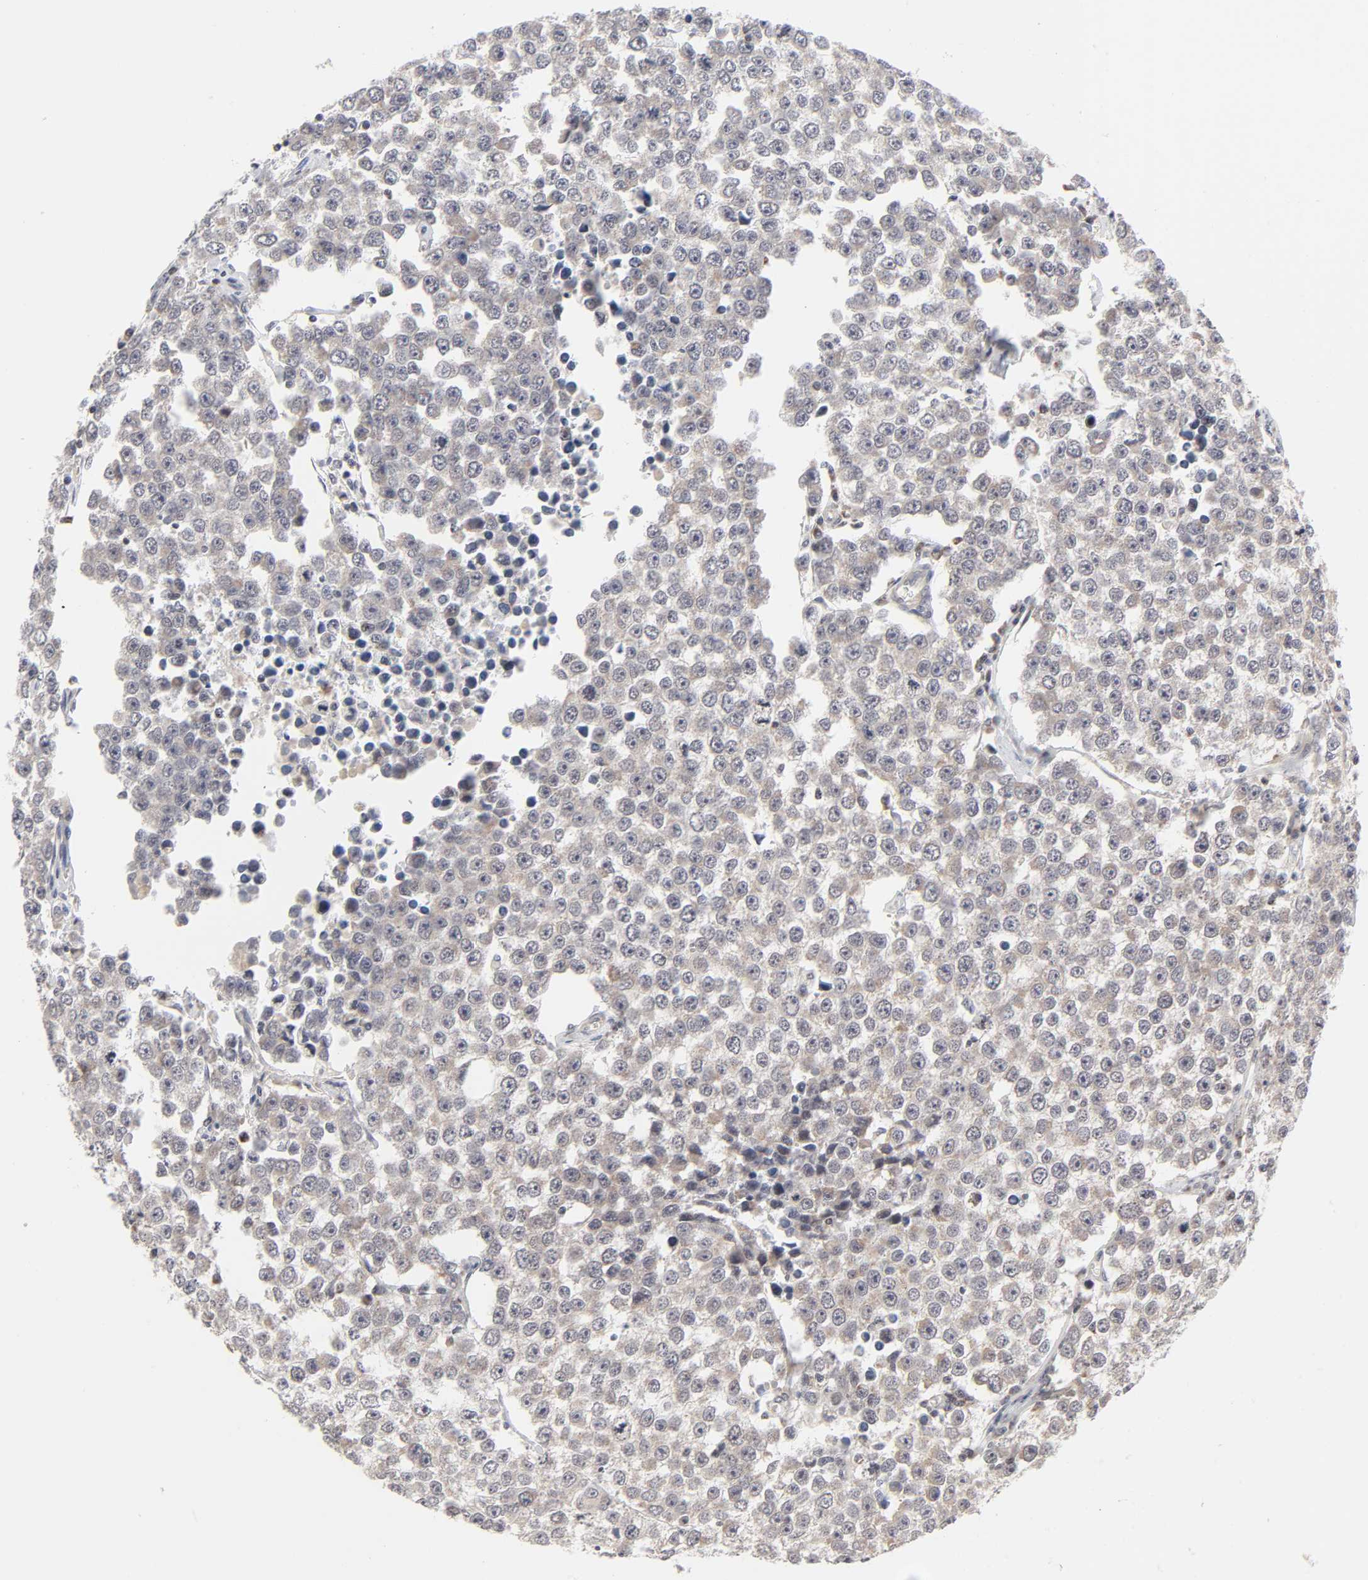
{"staining": {"intensity": "moderate", "quantity": "25%-75%", "location": "cytoplasmic/membranous"}, "tissue": "testis cancer", "cell_type": "Tumor cells", "image_type": "cancer", "snomed": [{"axis": "morphology", "description": "Seminoma, NOS"}, {"axis": "morphology", "description": "Carcinoma, Embryonal, NOS"}, {"axis": "topography", "description": "Testis"}], "caption": "High-power microscopy captured an immunohistochemistry (IHC) micrograph of seminoma (testis), revealing moderate cytoplasmic/membranous staining in approximately 25%-75% of tumor cells. (IHC, brightfield microscopy, high magnification).", "gene": "AUH", "patient": {"sex": "male", "age": 52}}